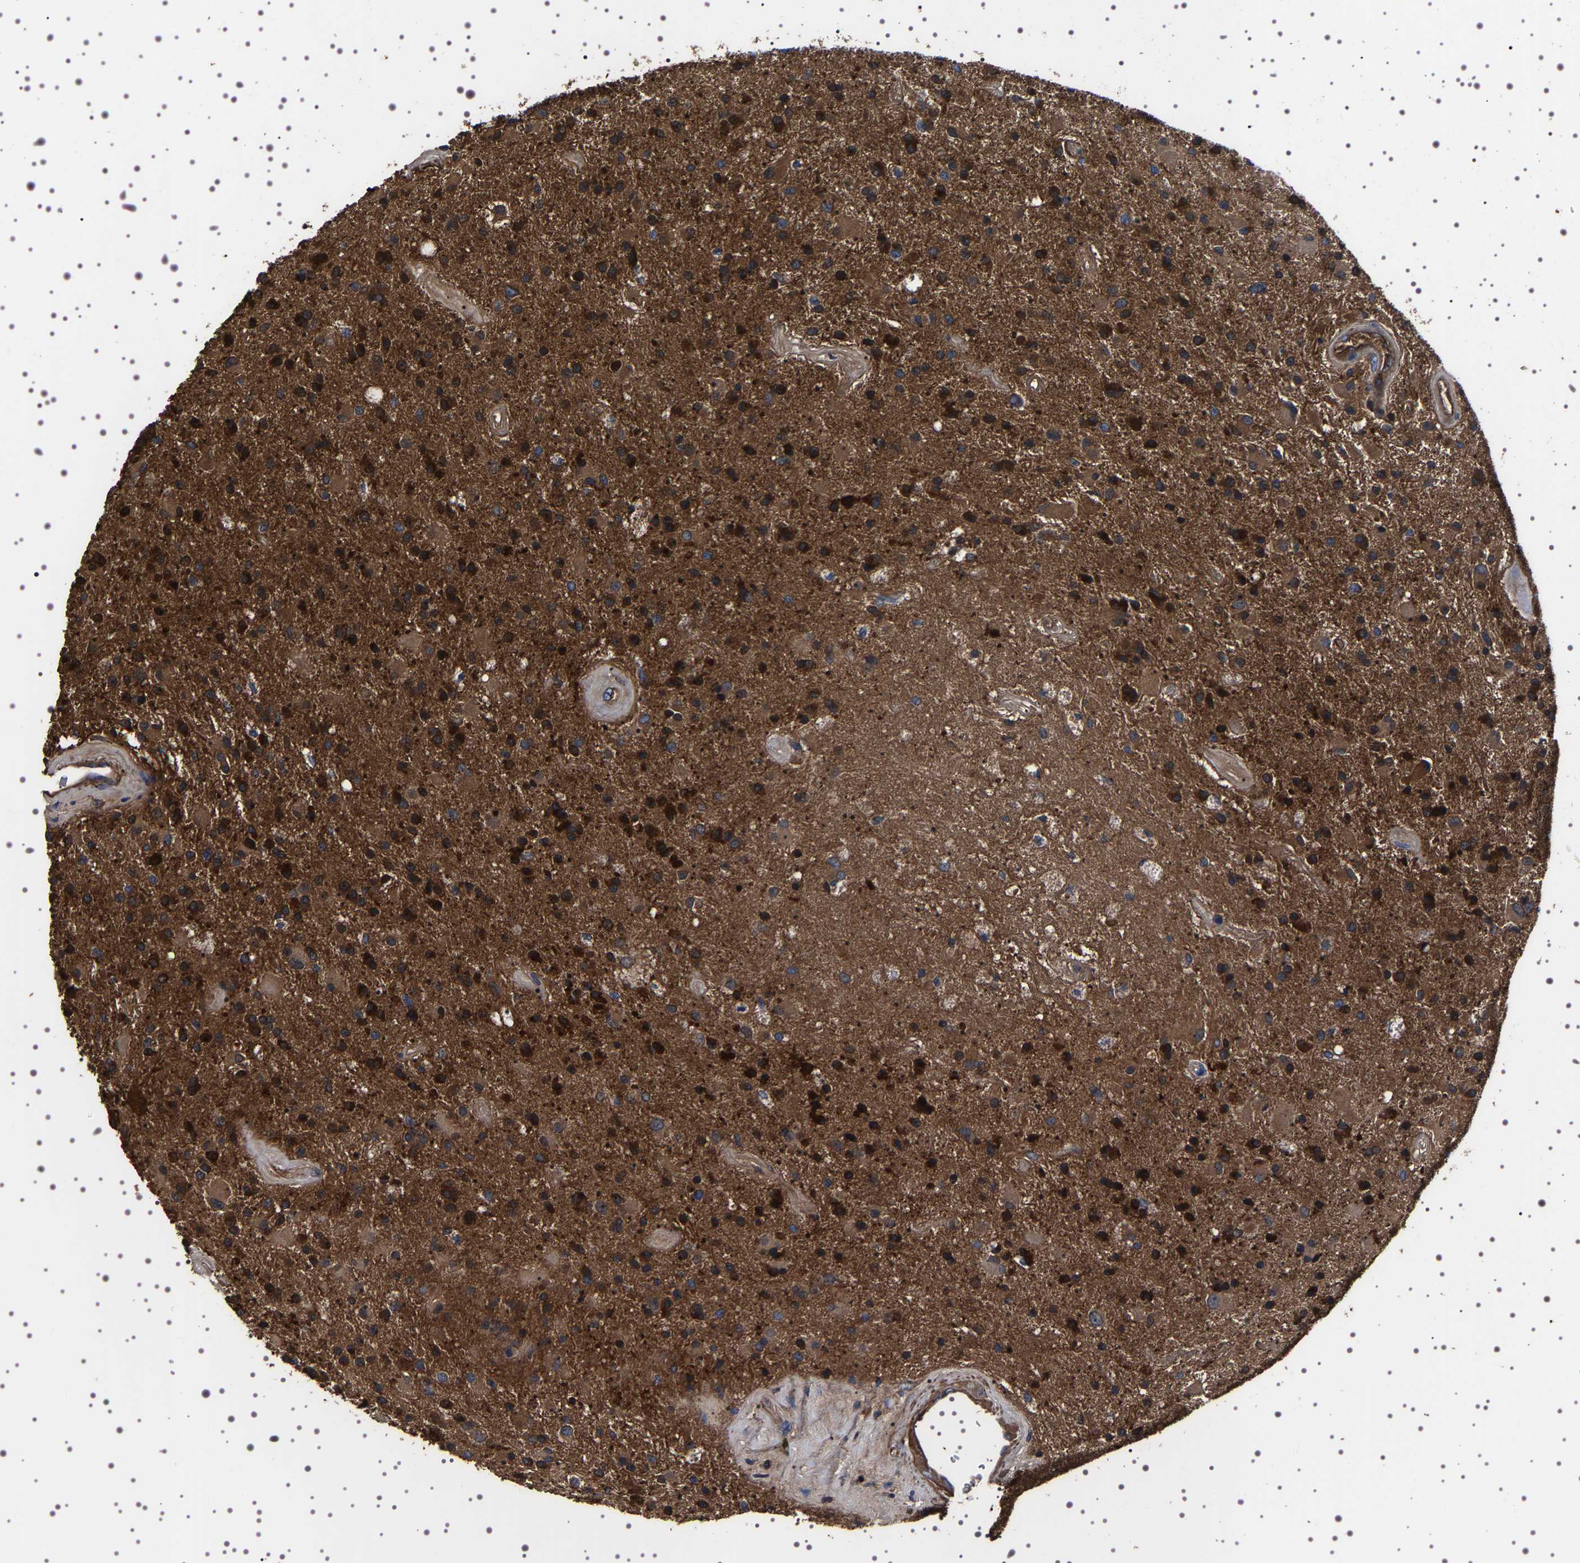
{"staining": {"intensity": "strong", "quantity": ">75%", "location": "cytoplasmic/membranous"}, "tissue": "glioma", "cell_type": "Tumor cells", "image_type": "cancer", "snomed": [{"axis": "morphology", "description": "Glioma, malignant, Low grade"}, {"axis": "topography", "description": "Brain"}], "caption": "The micrograph demonstrates a brown stain indicating the presence of a protein in the cytoplasmic/membranous of tumor cells in low-grade glioma (malignant).", "gene": "WDR1", "patient": {"sex": "male", "age": 58}}